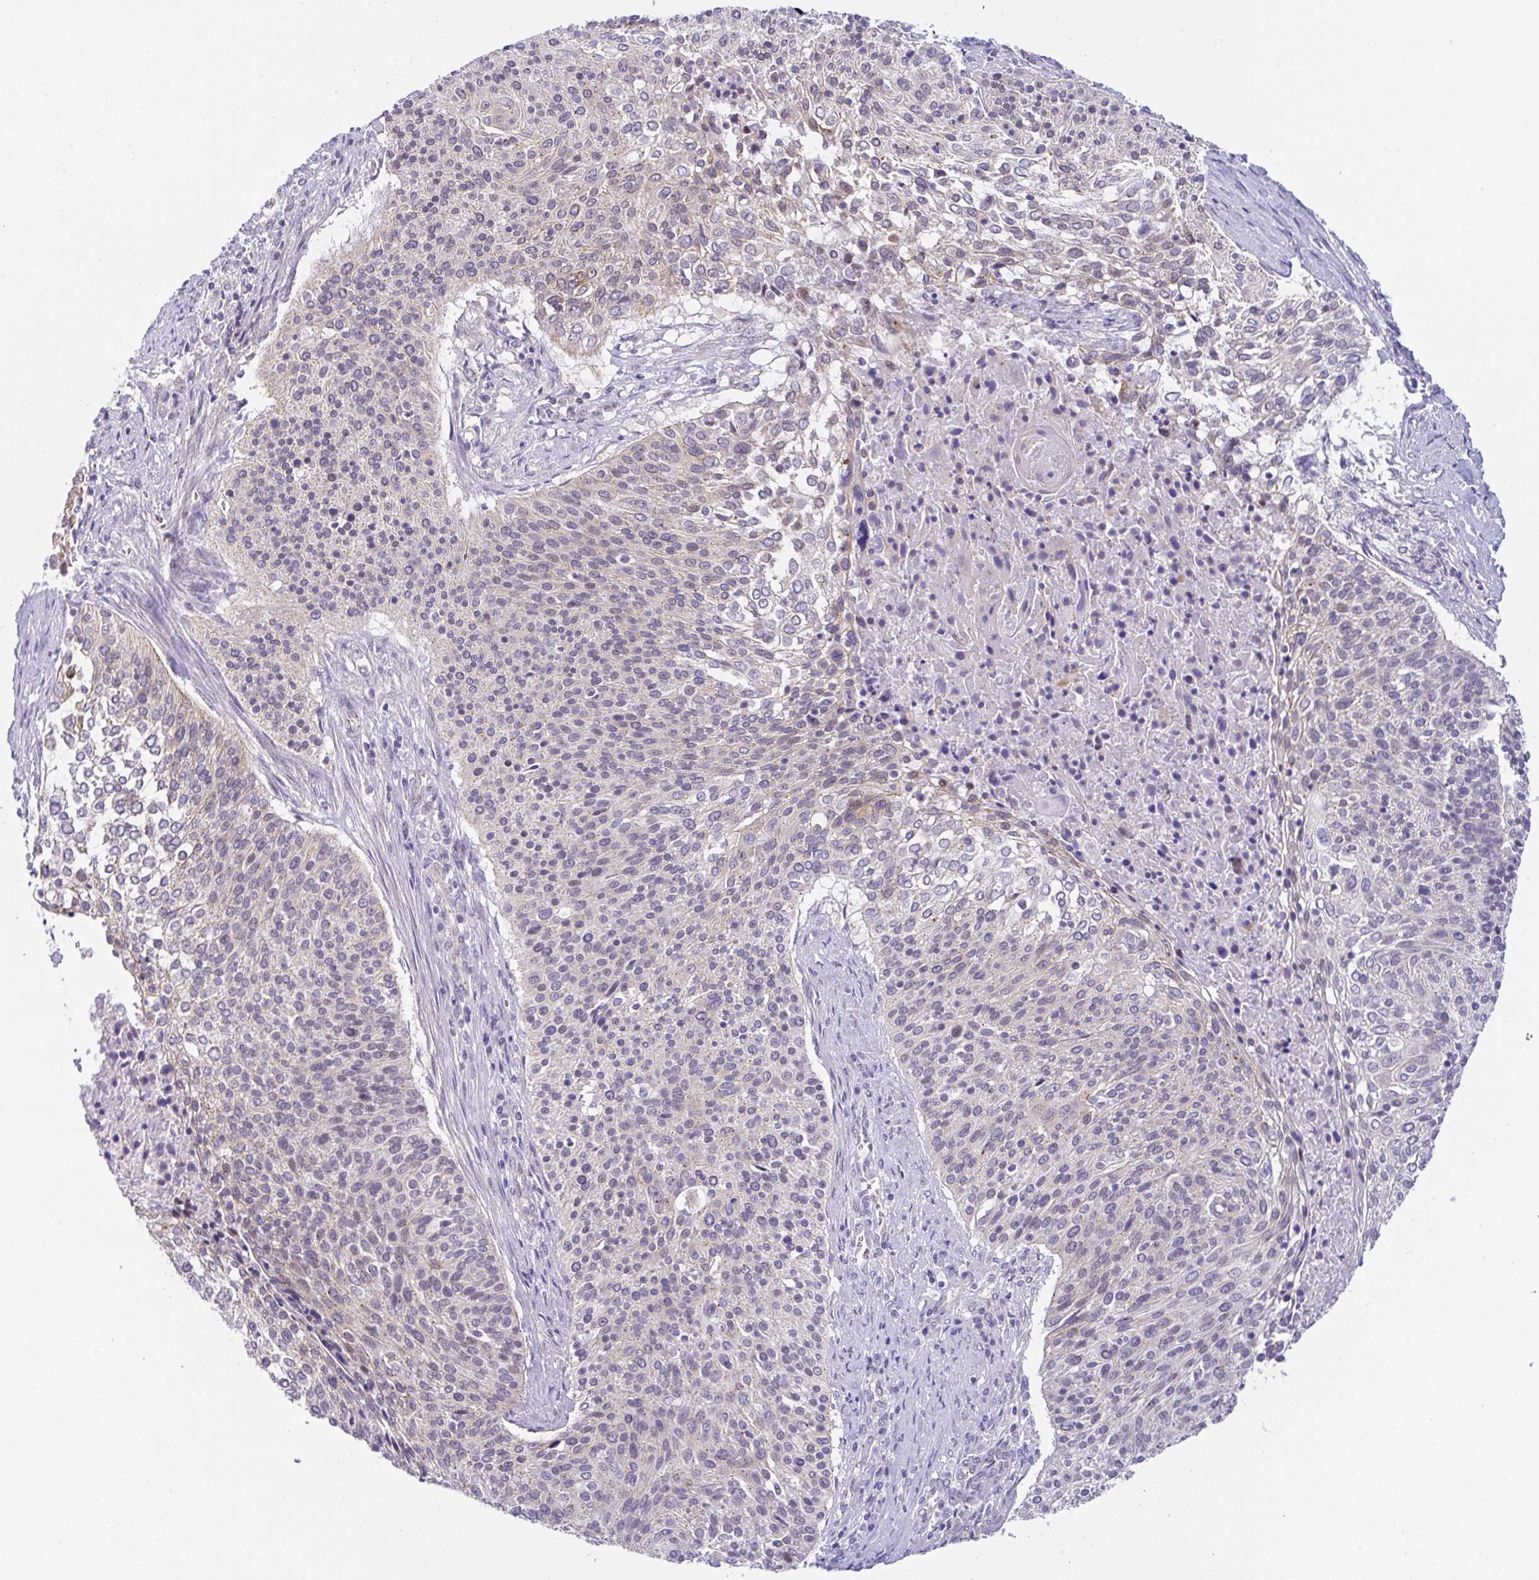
{"staining": {"intensity": "negative", "quantity": "none", "location": "none"}, "tissue": "cervical cancer", "cell_type": "Tumor cells", "image_type": "cancer", "snomed": [{"axis": "morphology", "description": "Squamous cell carcinoma, NOS"}, {"axis": "topography", "description": "Cervix"}], "caption": "The photomicrograph shows no significant positivity in tumor cells of cervical squamous cell carcinoma.", "gene": "CGNL1", "patient": {"sex": "female", "age": 31}}